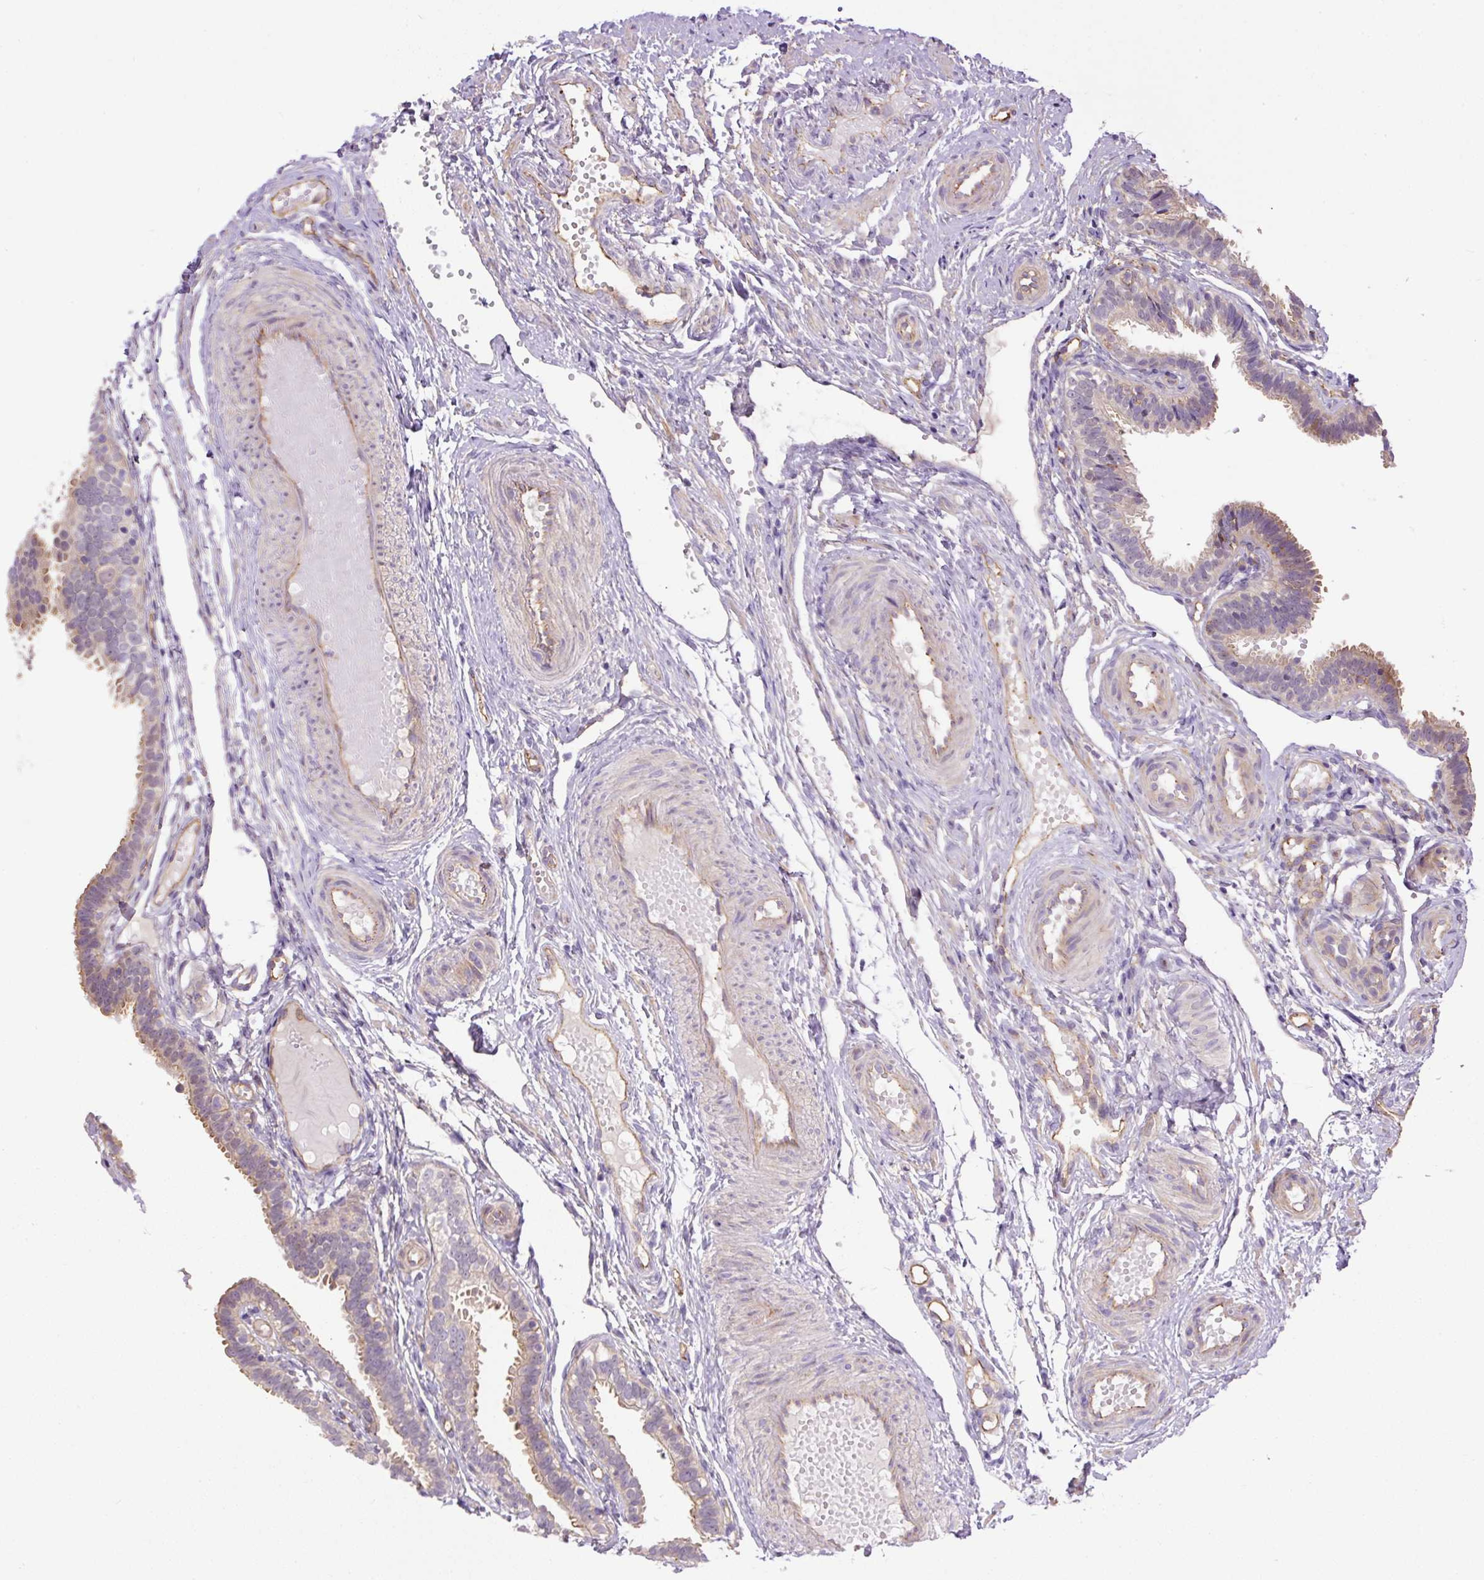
{"staining": {"intensity": "moderate", "quantity": "25%-75%", "location": "cytoplasmic/membranous"}, "tissue": "fallopian tube", "cell_type": "Glandular cells", "image_type": "normal", "snomed": [{"axis": "morphology", "description": "Normal tissue, NOS"}, {"axis": "topography", "description": "Fallopian tube"}], "caption": "A micrograph showing moderate cytoplasmic/membranous positivity in approximately 25%-75% of glandular cells in benign fallopian tube, as visualized by brown immunohistochemical staining.", "gene": "PPME1", "patient": {"sex": "female", "age": 37}}